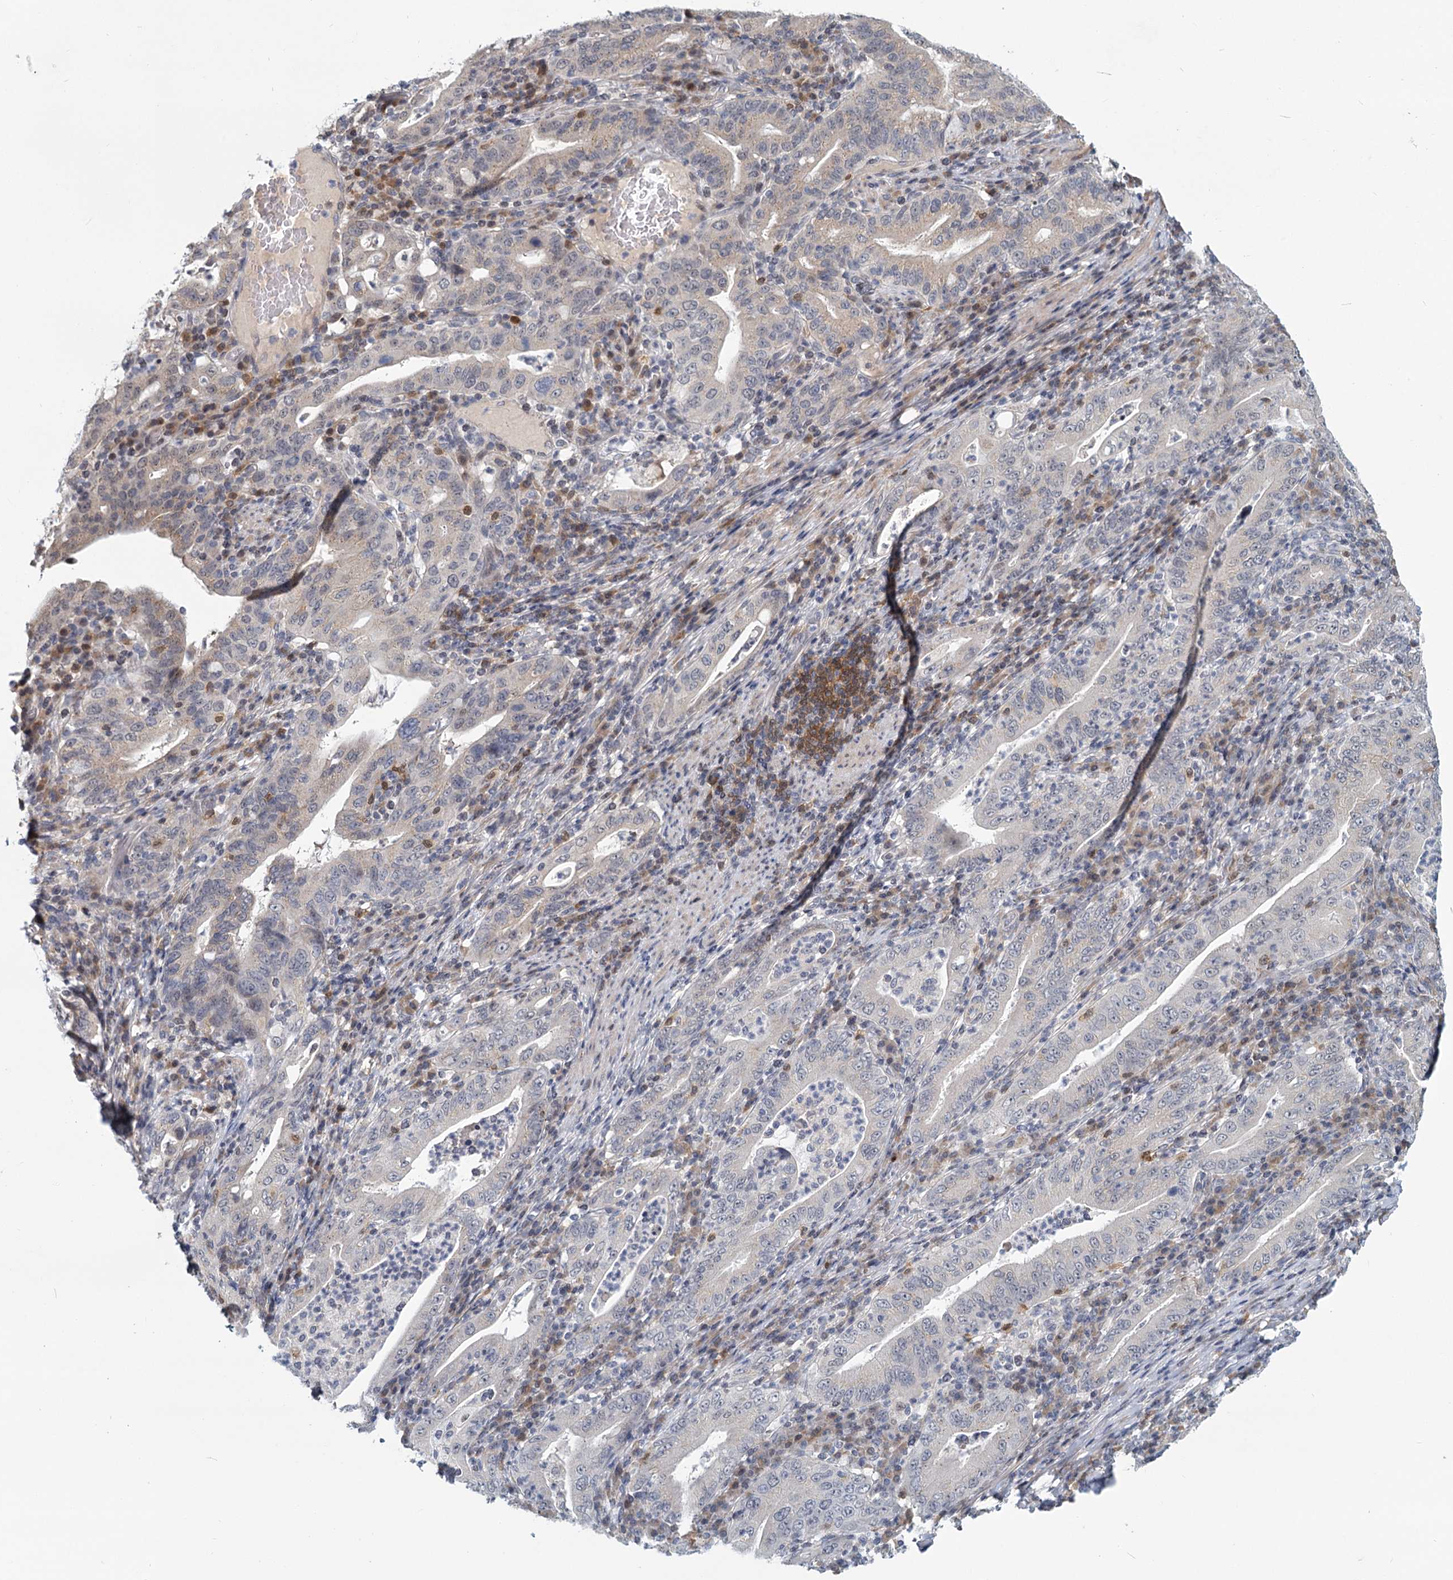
{"staining": {"intensity": "weak", "quantity": "<25%", "location": "cytoplasmic/membranous"}, "tissue": "stomach cancer", "cell_type": "Tumor cells", "image_type": "cancer", "snomed": [{"axis": "morphology", "description": "Normal tissue, NOS"}, {"axis": "morphology", "description": "Adenocarcinoma, NOS"}, {"axis": "topography", "description": "Esophagus"}, {"axis": "topography", "description": "Stomach, upper"}, {"axis": "topography", "description": "Peripheral nerve tissue"}], "caption": "Stomach cancer was stained to show a protein in brown. There is no significant staining in tumor cells.", "gene": "STAP1", "patient": {"sex": "male", "age": 62}}